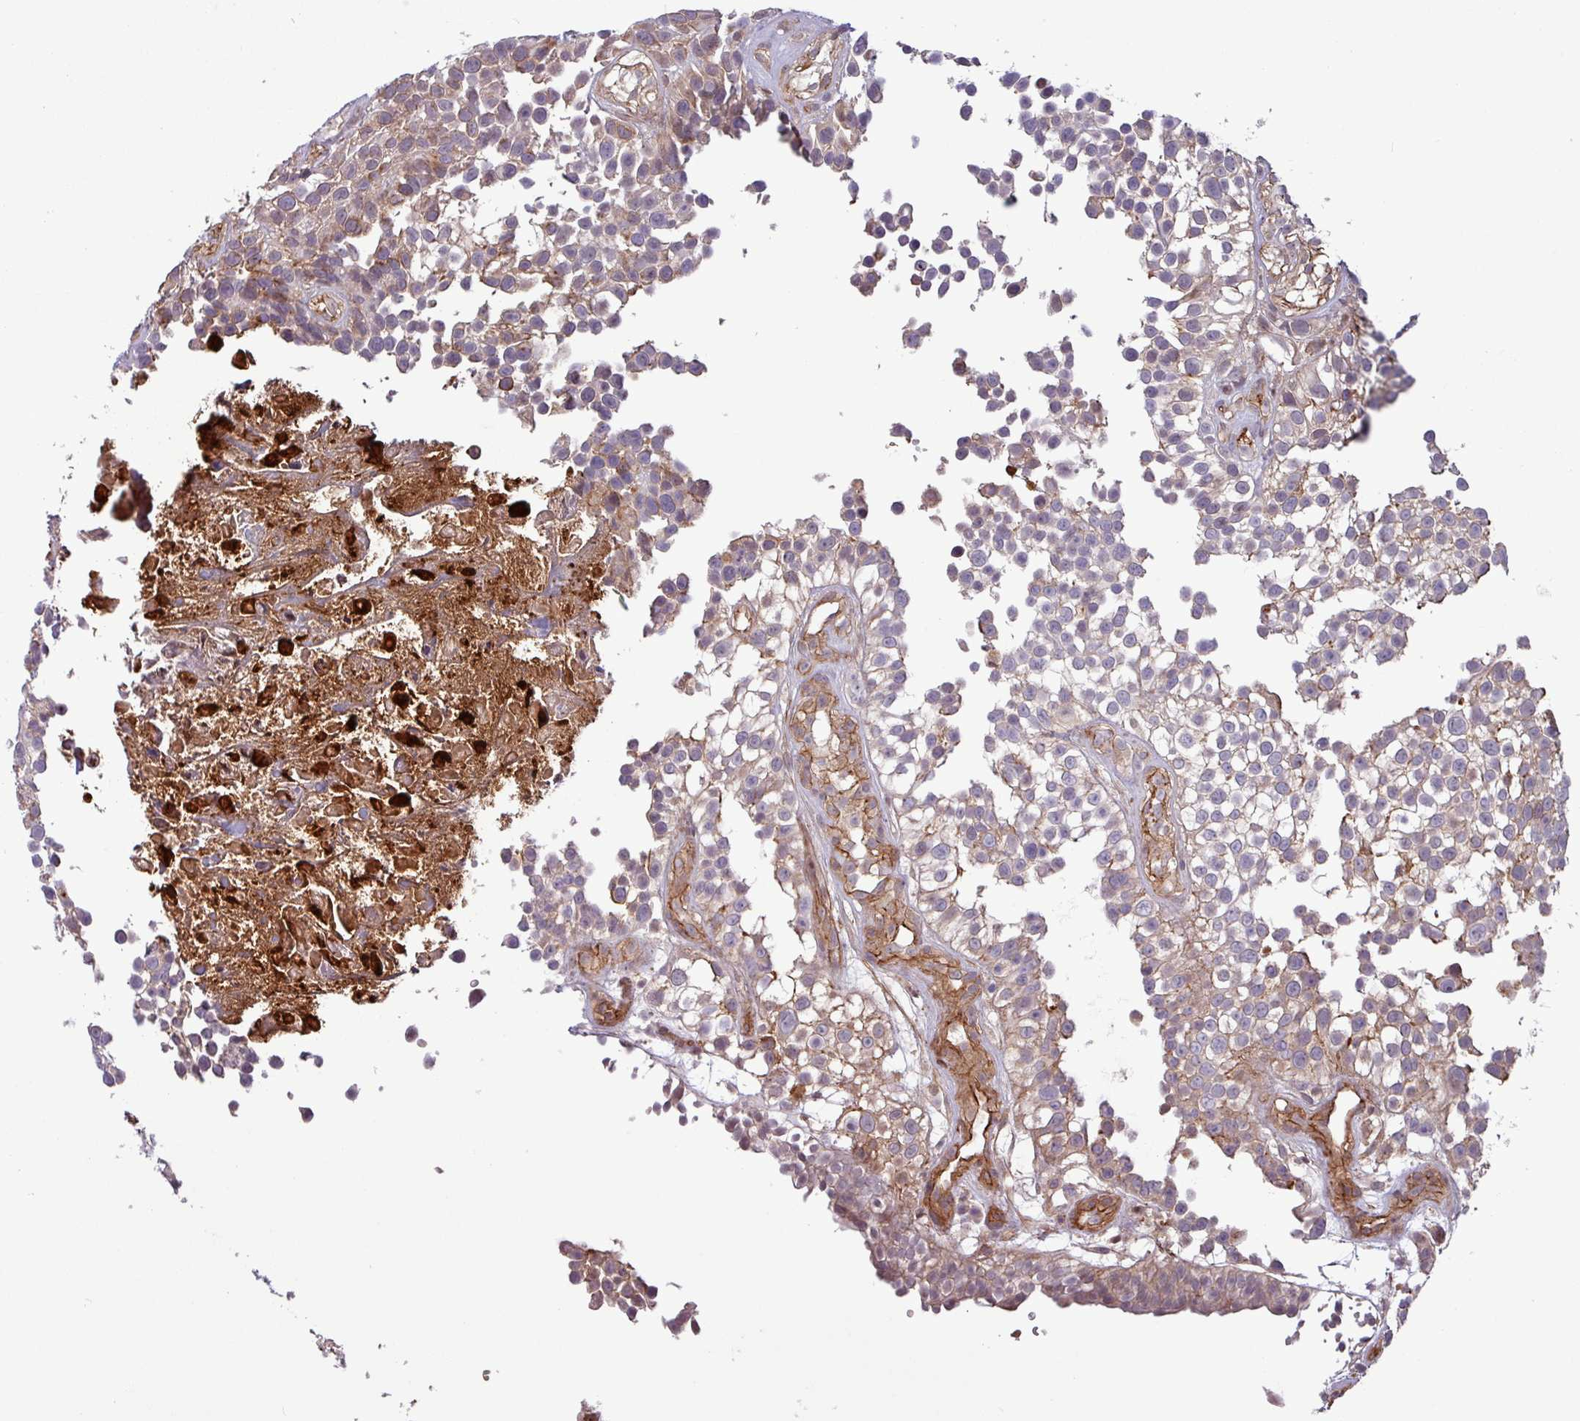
{"staining": {"intensity": "weak", "quantity": "<25%", "location": "cytoplasmic/membranous"}, "tissue": "urothelial cancer", "cell_type": "Tumor cells", "image_type": "cancer", "snomed": [{"axis": "morphology", "description": "Urothelial carcinoma, High grade"}, {"axis": "topography", "description": "Urinary bladder"}], "caption": "A micrograph of high-grade urothelial carcinoma stained for a protein displays no brown staining in tumor cells.", "gene": "PCED1A", "patient": {"sex": "male", "age": 56}}